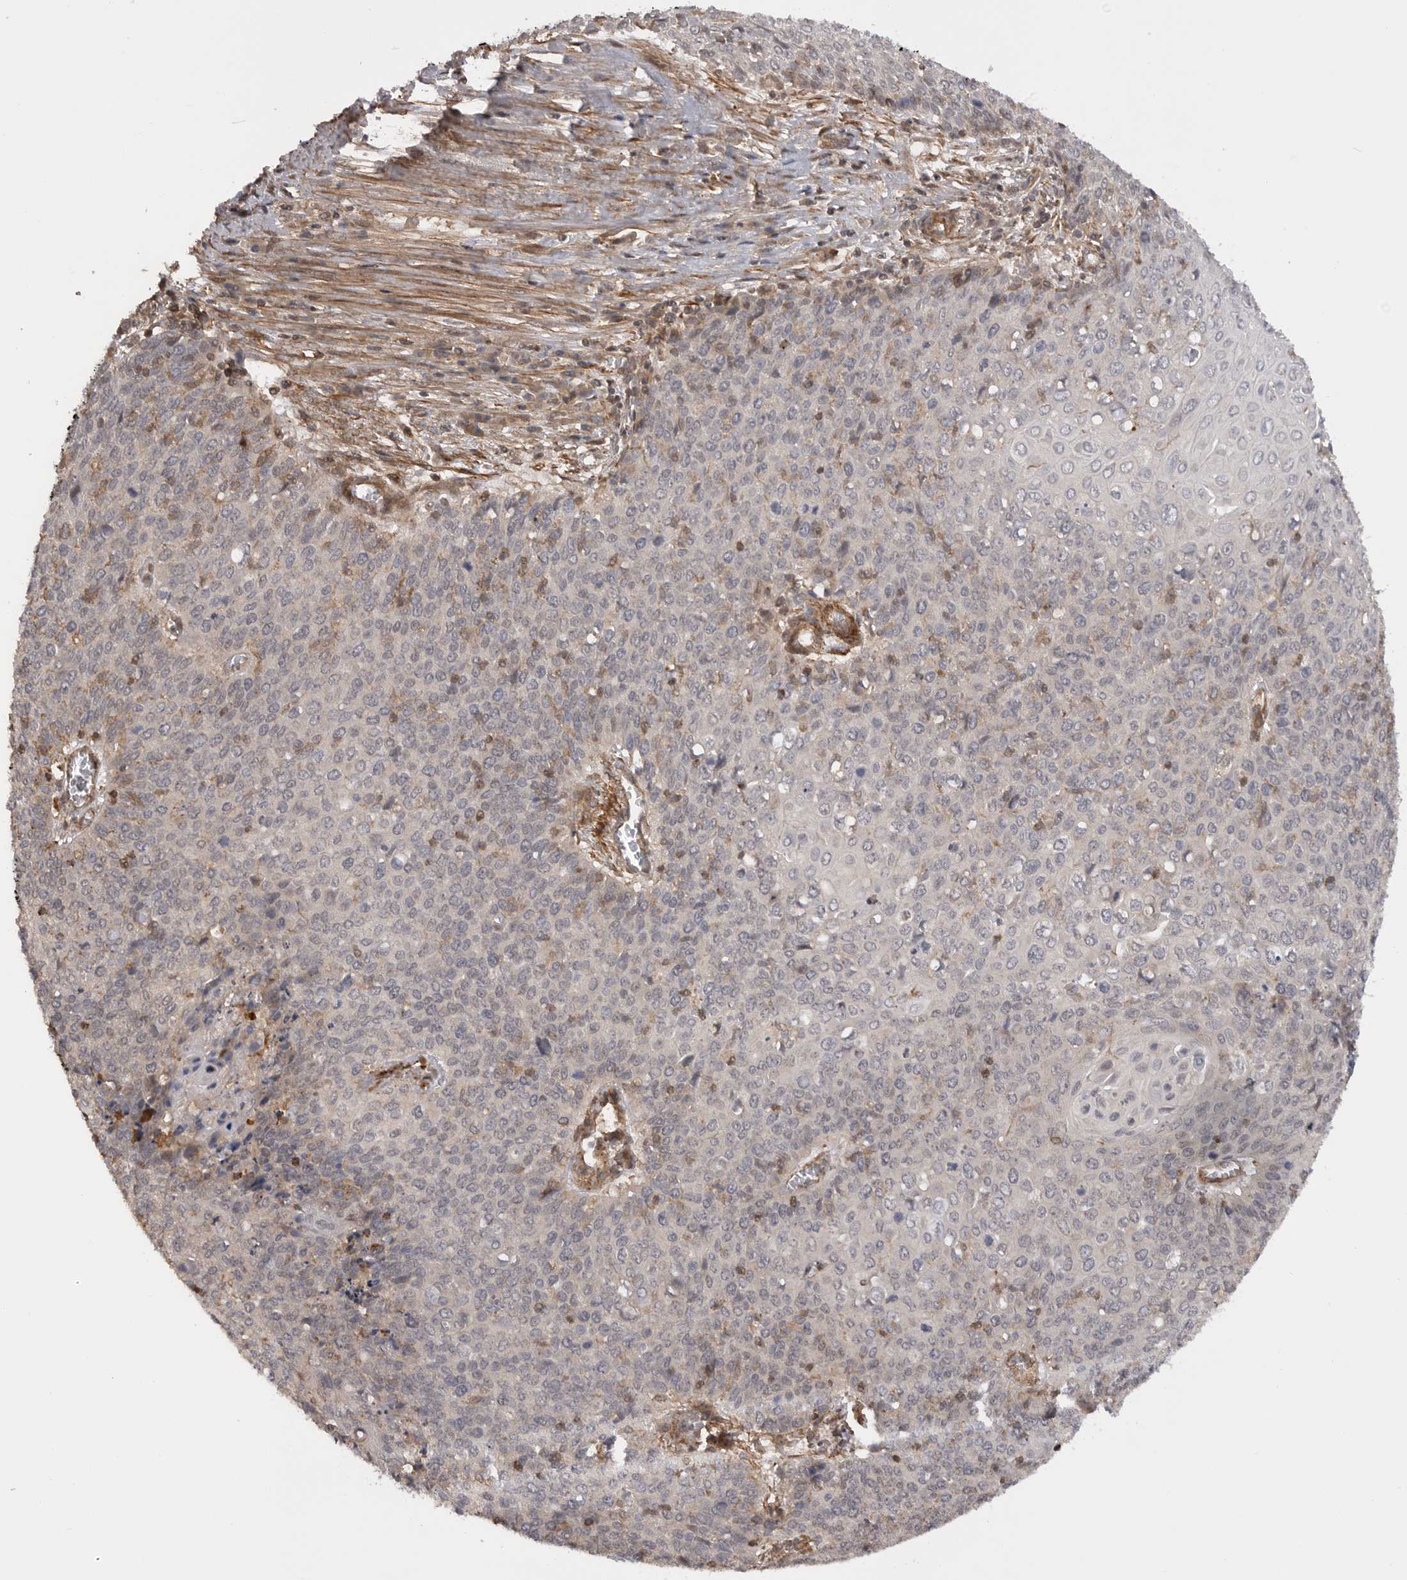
{"staining": {"intensity": "negative", "quantity": "none", "location": "none"}, "tissue": "cervical cancer", "cell_type": "Tumor cells", "image_type": "cancer", "snomed": [{"axis": "morphology", "description": "Squamous cell carcinoma, NOS"}, {"axis": "topography", "description": "Cervix"}], "caption": "An image of human cervical squamous cell carcinoma is negative for staining in tumor cells.", "gene": "TRIM56", "patient": {"sex": "female", "age": 39}}